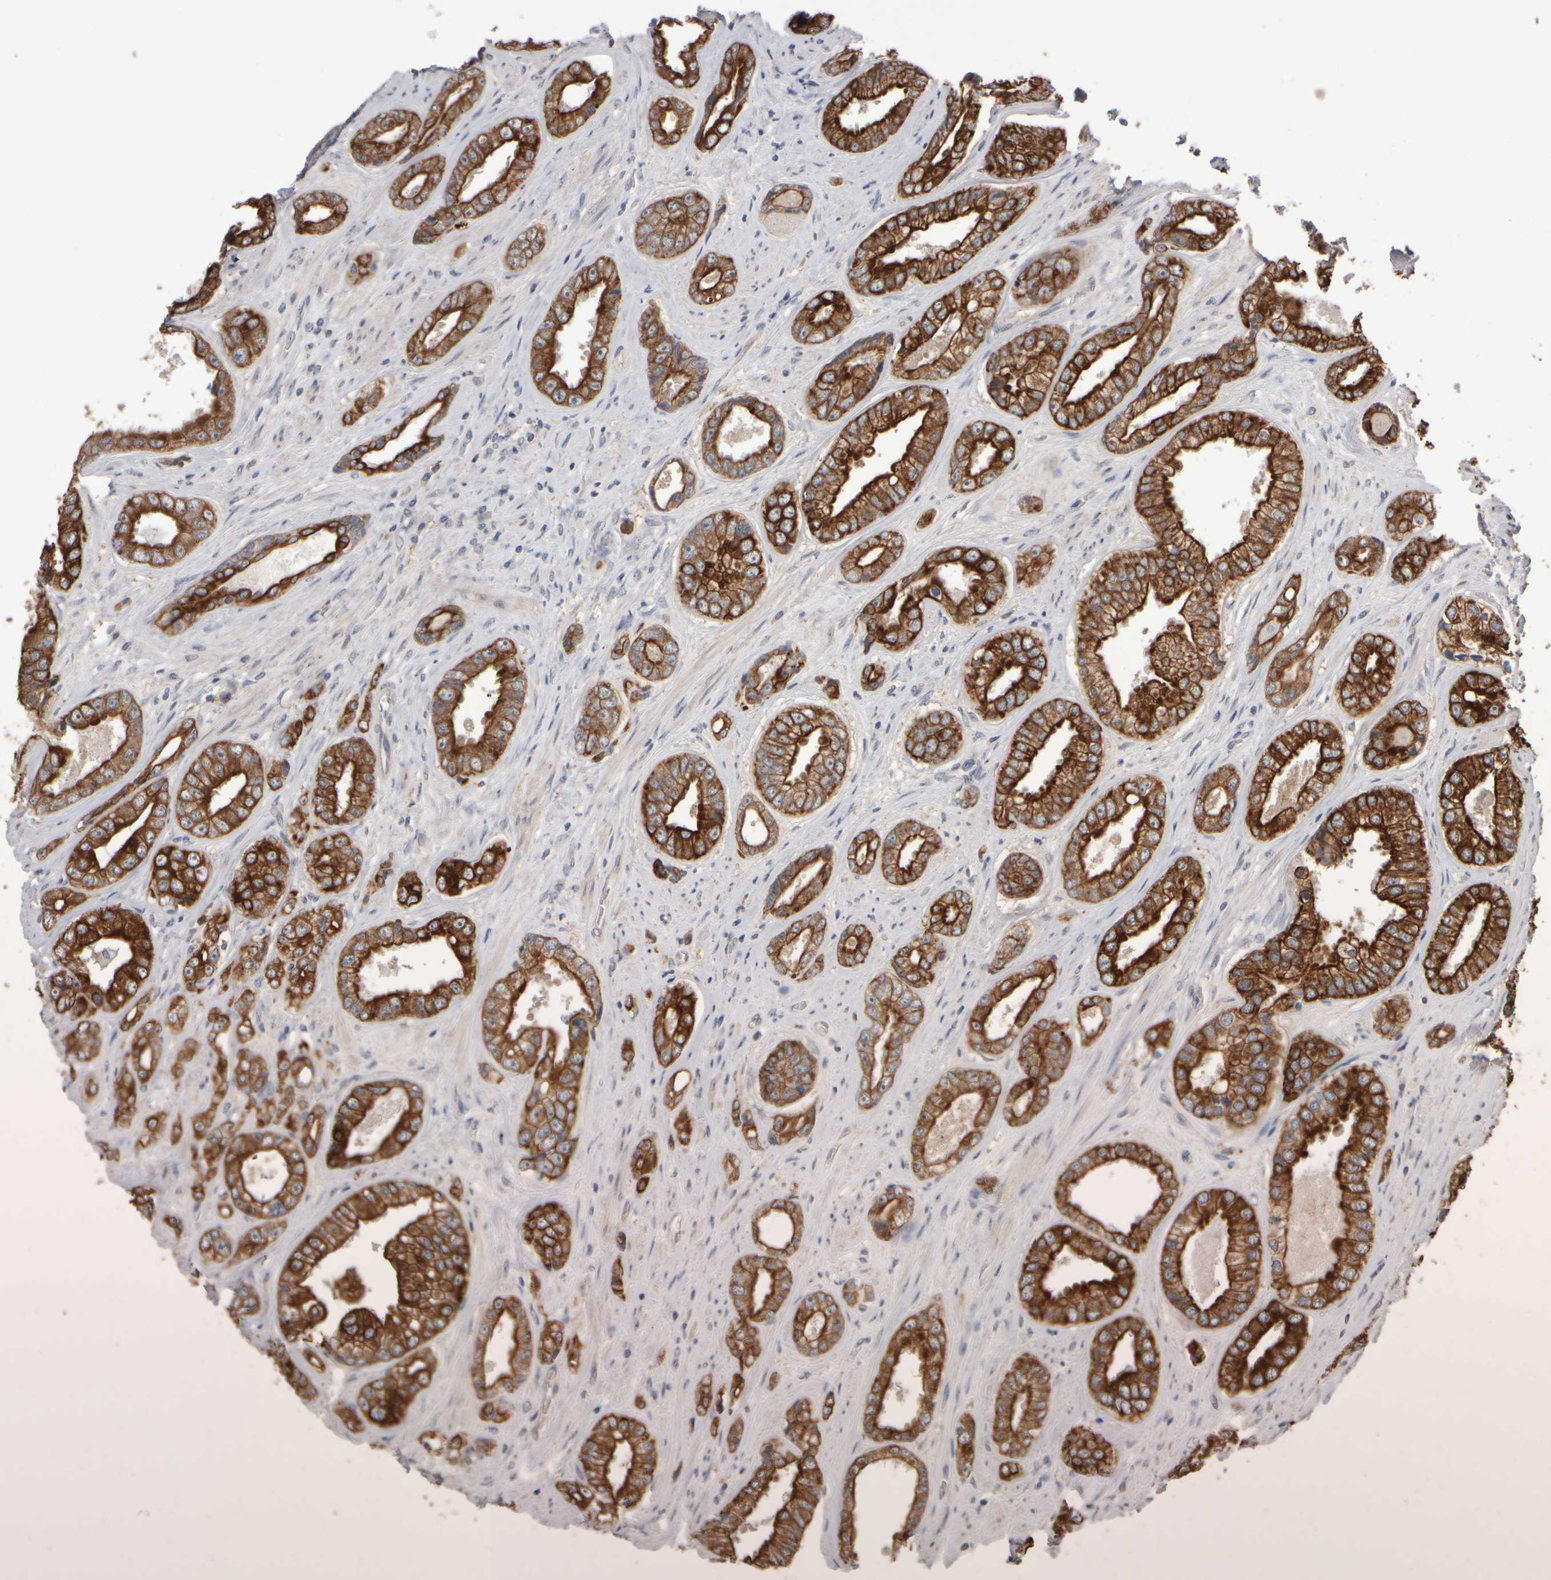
{"staining": {"intensity": "strong", "quantity": ">75%", "location": "cytoplasmic/membranous"}, "tissue": "prostate cancer", "cell_type": "Tumor cells", "image_type": "cancer", "snomed": [{"axis": "morphology", "description": "Adenocarcinoma, High grade"}, {"axis": "topography", "description": "Prostate"}], "caption": "Strong cytoplasmic/membranous positivity is identified in approximately >75% of tumor cells in high-grade adenocarcinoma (prostate).", "gene": "EPHX2", "patient": {"sex": "male", "age": 61}}